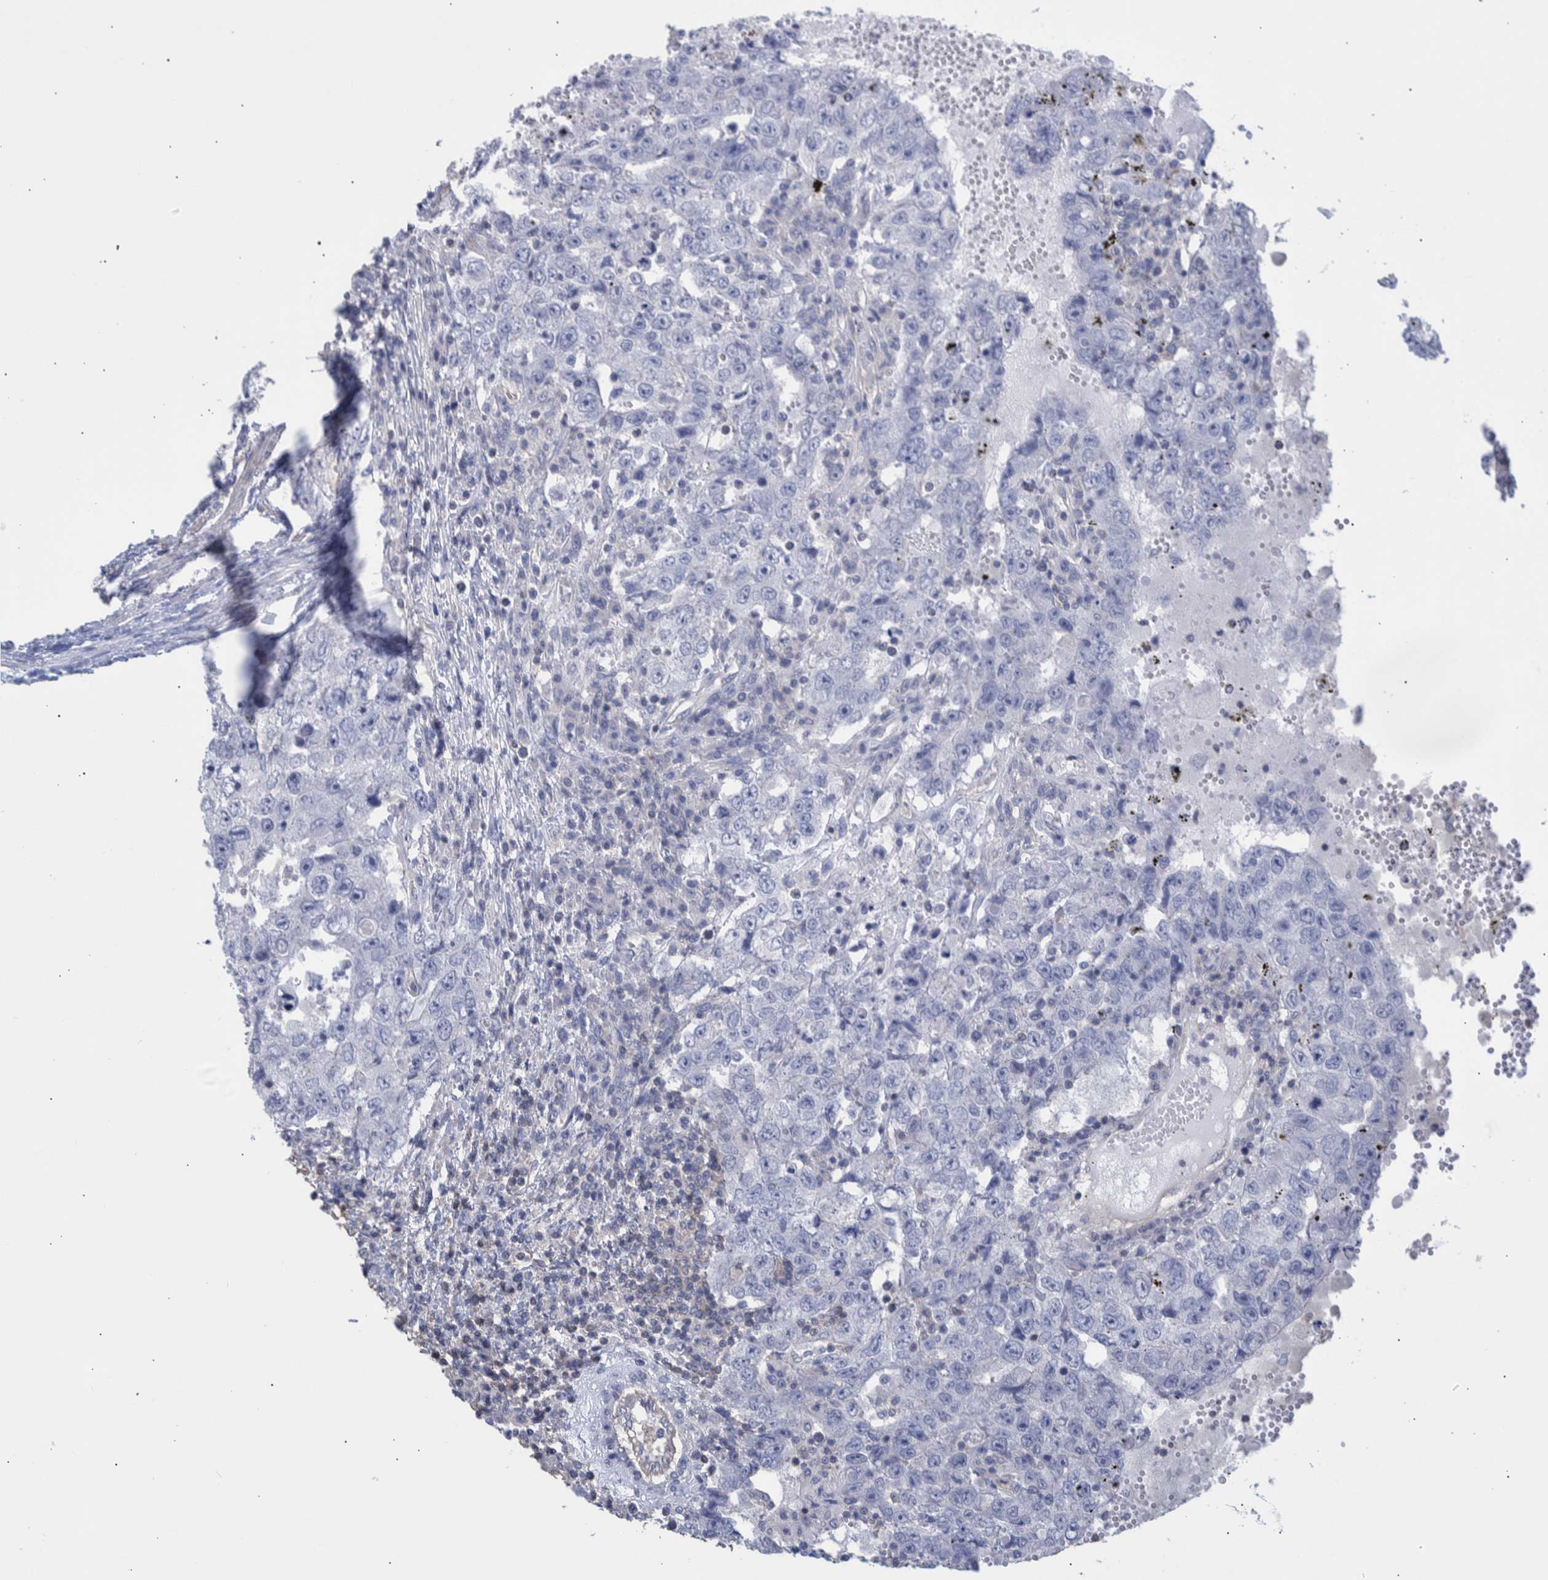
{"staining": {"intensity": "negative", "quantity": "none", "location": "none"}, "tissue": "testis cancer", "cell_type": "Tumor cells", "image_type": "cancer", "snomed": [{"axis": "morphology", "description": "Carcinoma, Embryonal, NOS"}, {"axis": "topography", "description": "Testis"}], "caption": "Protein analysis of testis cancer reveals no significant staining in tumor cells. (DAB immunohistochemistry (IHC), high magnification).", "gene": "PPP3CC", "patient": {"sex": "male", "age": 26}}